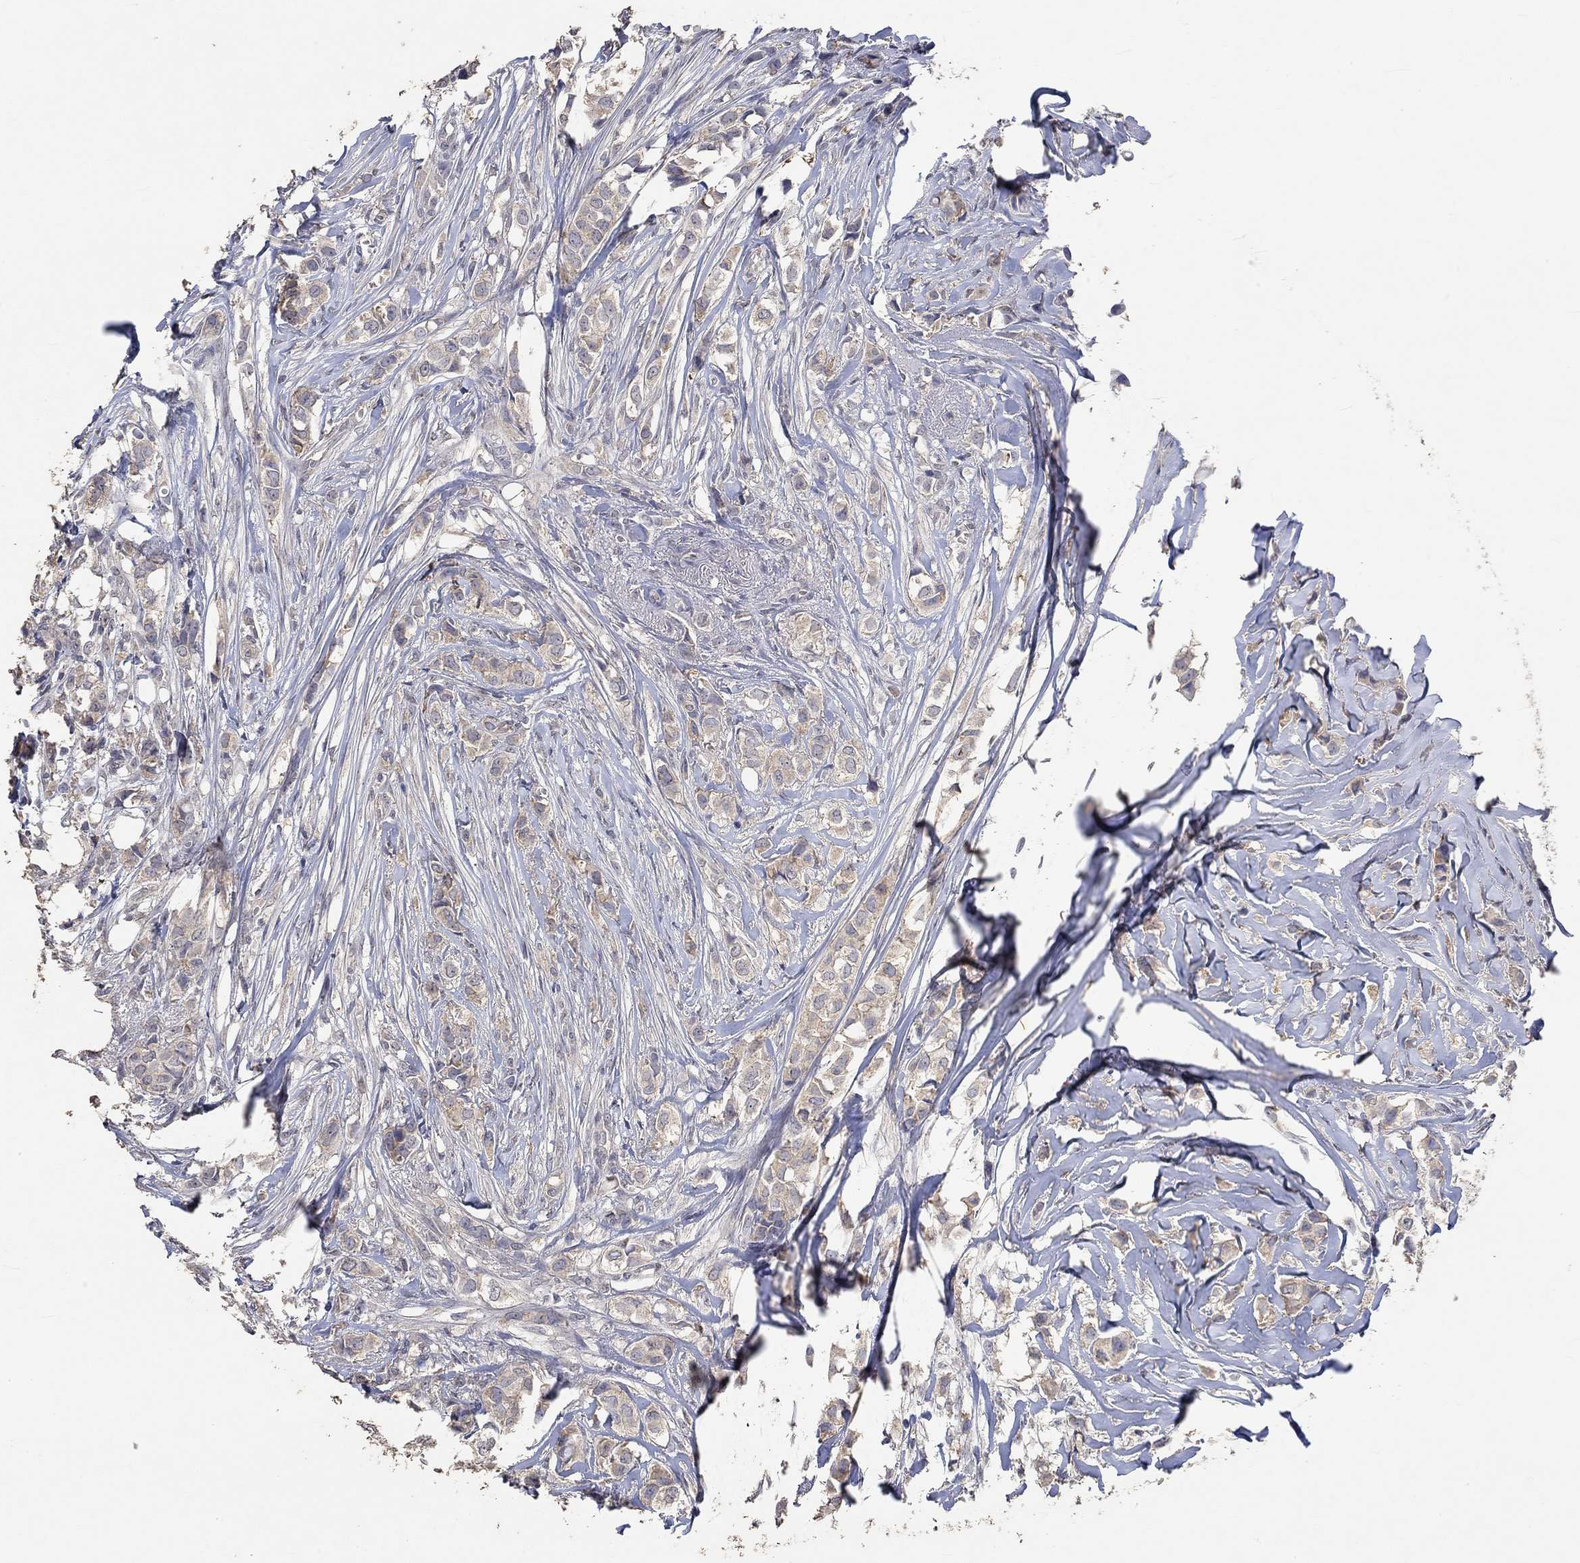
{"staining": {"intensity": "weak", "quantity": ">75%", "location": "cytoplasmic/membranous"}, "tissue": "breast cancer", "cell_type": "Tumor cells", "image_type": "cancer", "snomed": [{"axis": "morphology", "description": "Duct carcinoma"}, {"axis": "topography", "description": "Breast"}], "caption": "The image demonstrates immunohistochemical staining of breast cancer. There is weak cytoplasmic/membranous positivity is identified in approximately >75% of tumor cells.", "gene": "PTPN20", "patient": {"sex": "female", "age": 85}}